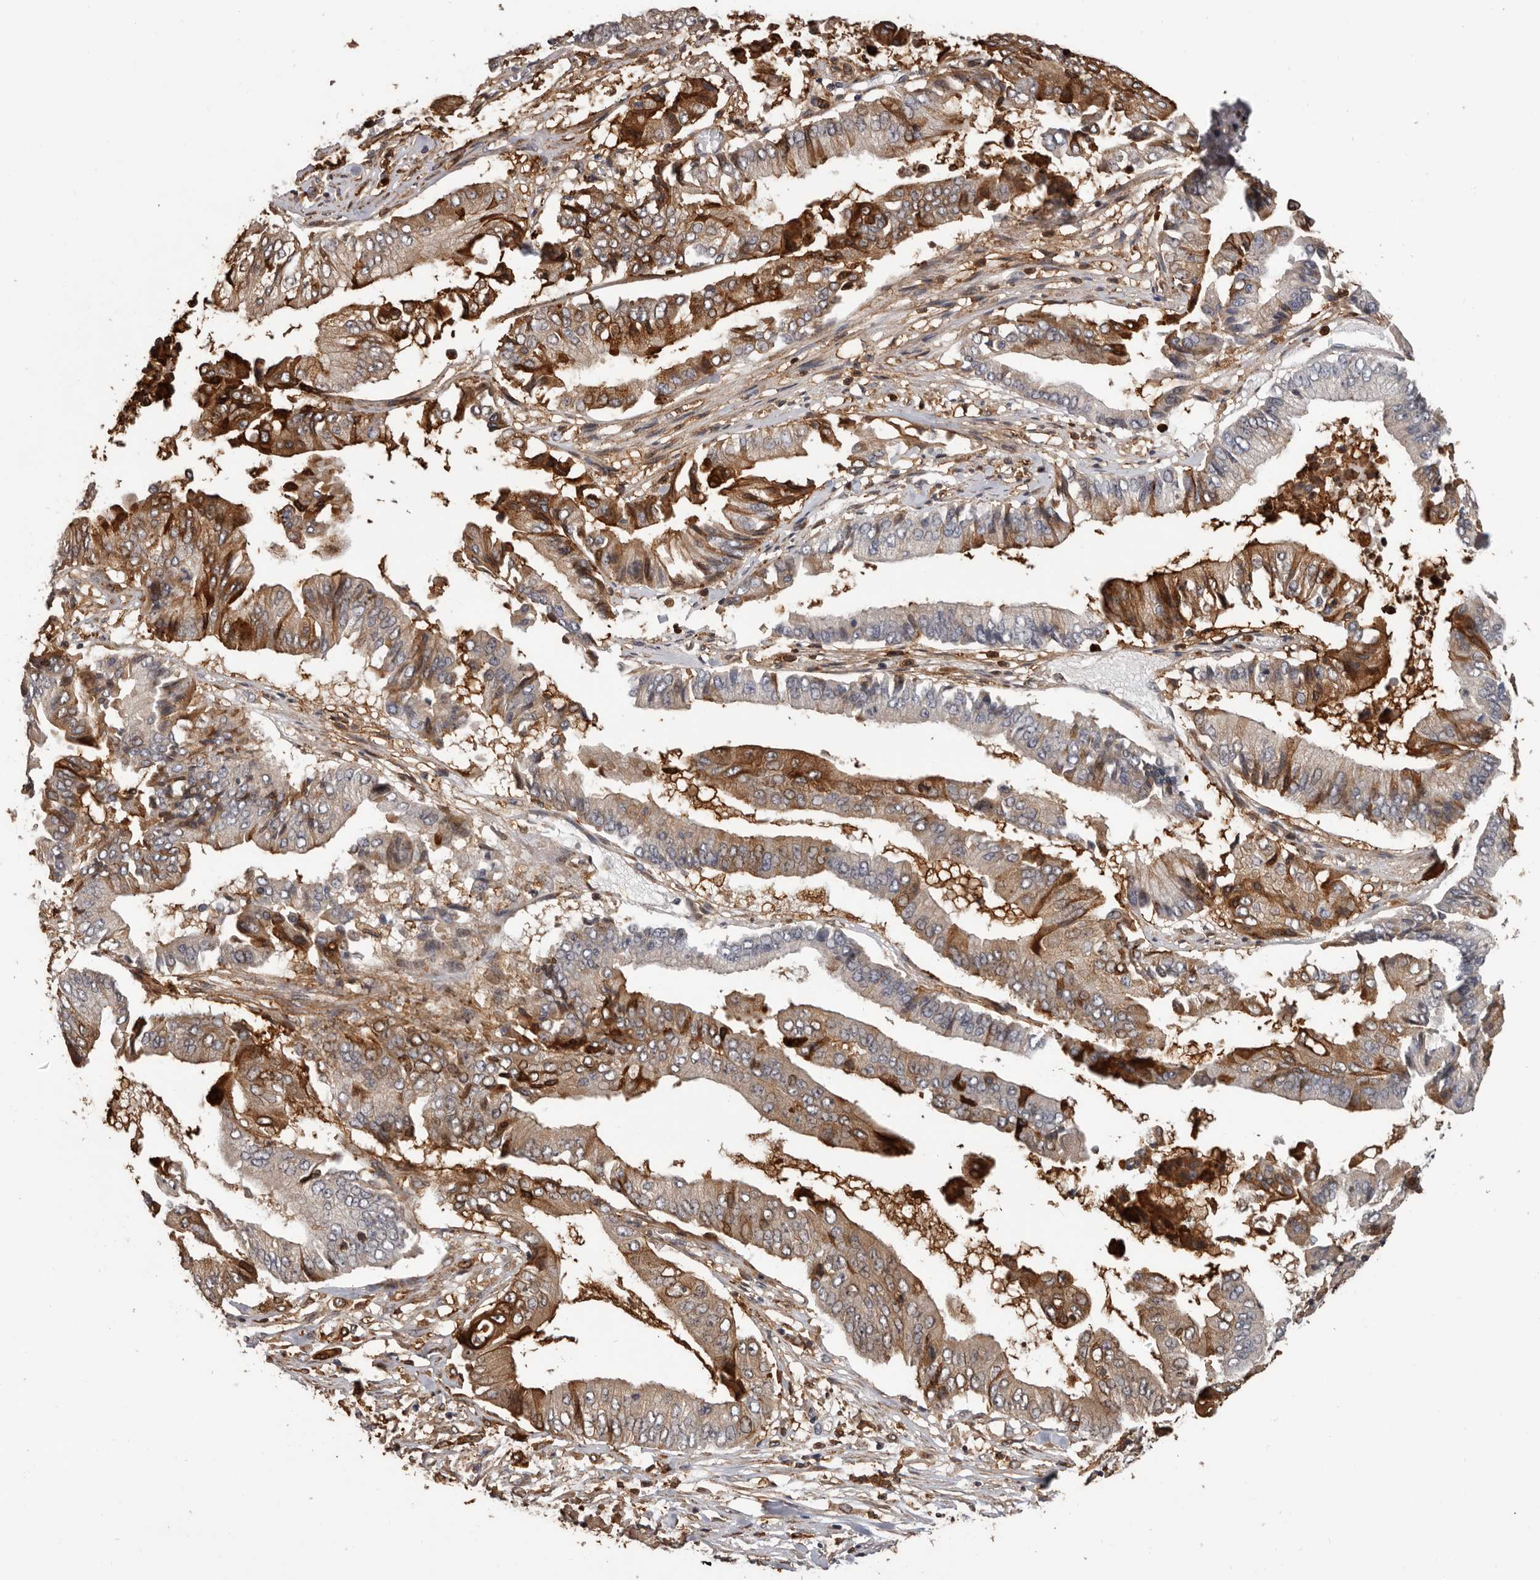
{"staining": {"intensity": "moderate", "quantity": "25%-75%", "location": "cytoplasmic/membranous,nuclear"}, "tissue": "pancreatic cancer", "cell_type": "Tumor cells", "image_type": "cancer", "snomed": [{"axis": "morphology", "description": "Adenocarcinoma, NOS"}, {"axis": "topography", "description": "Pancreas"}], "caption": "Immunohistochemistry (IHC) histopathology image of human pancreatic adenocarcinoma stained for a protein (brown), which reveals medium levels of moderate cytoplasmic/membranous and nuclear positivity in approximately 25%-75% of tumor cells.", "gene": "PRR12", "patient": {"sex": "female", "age": 77}}